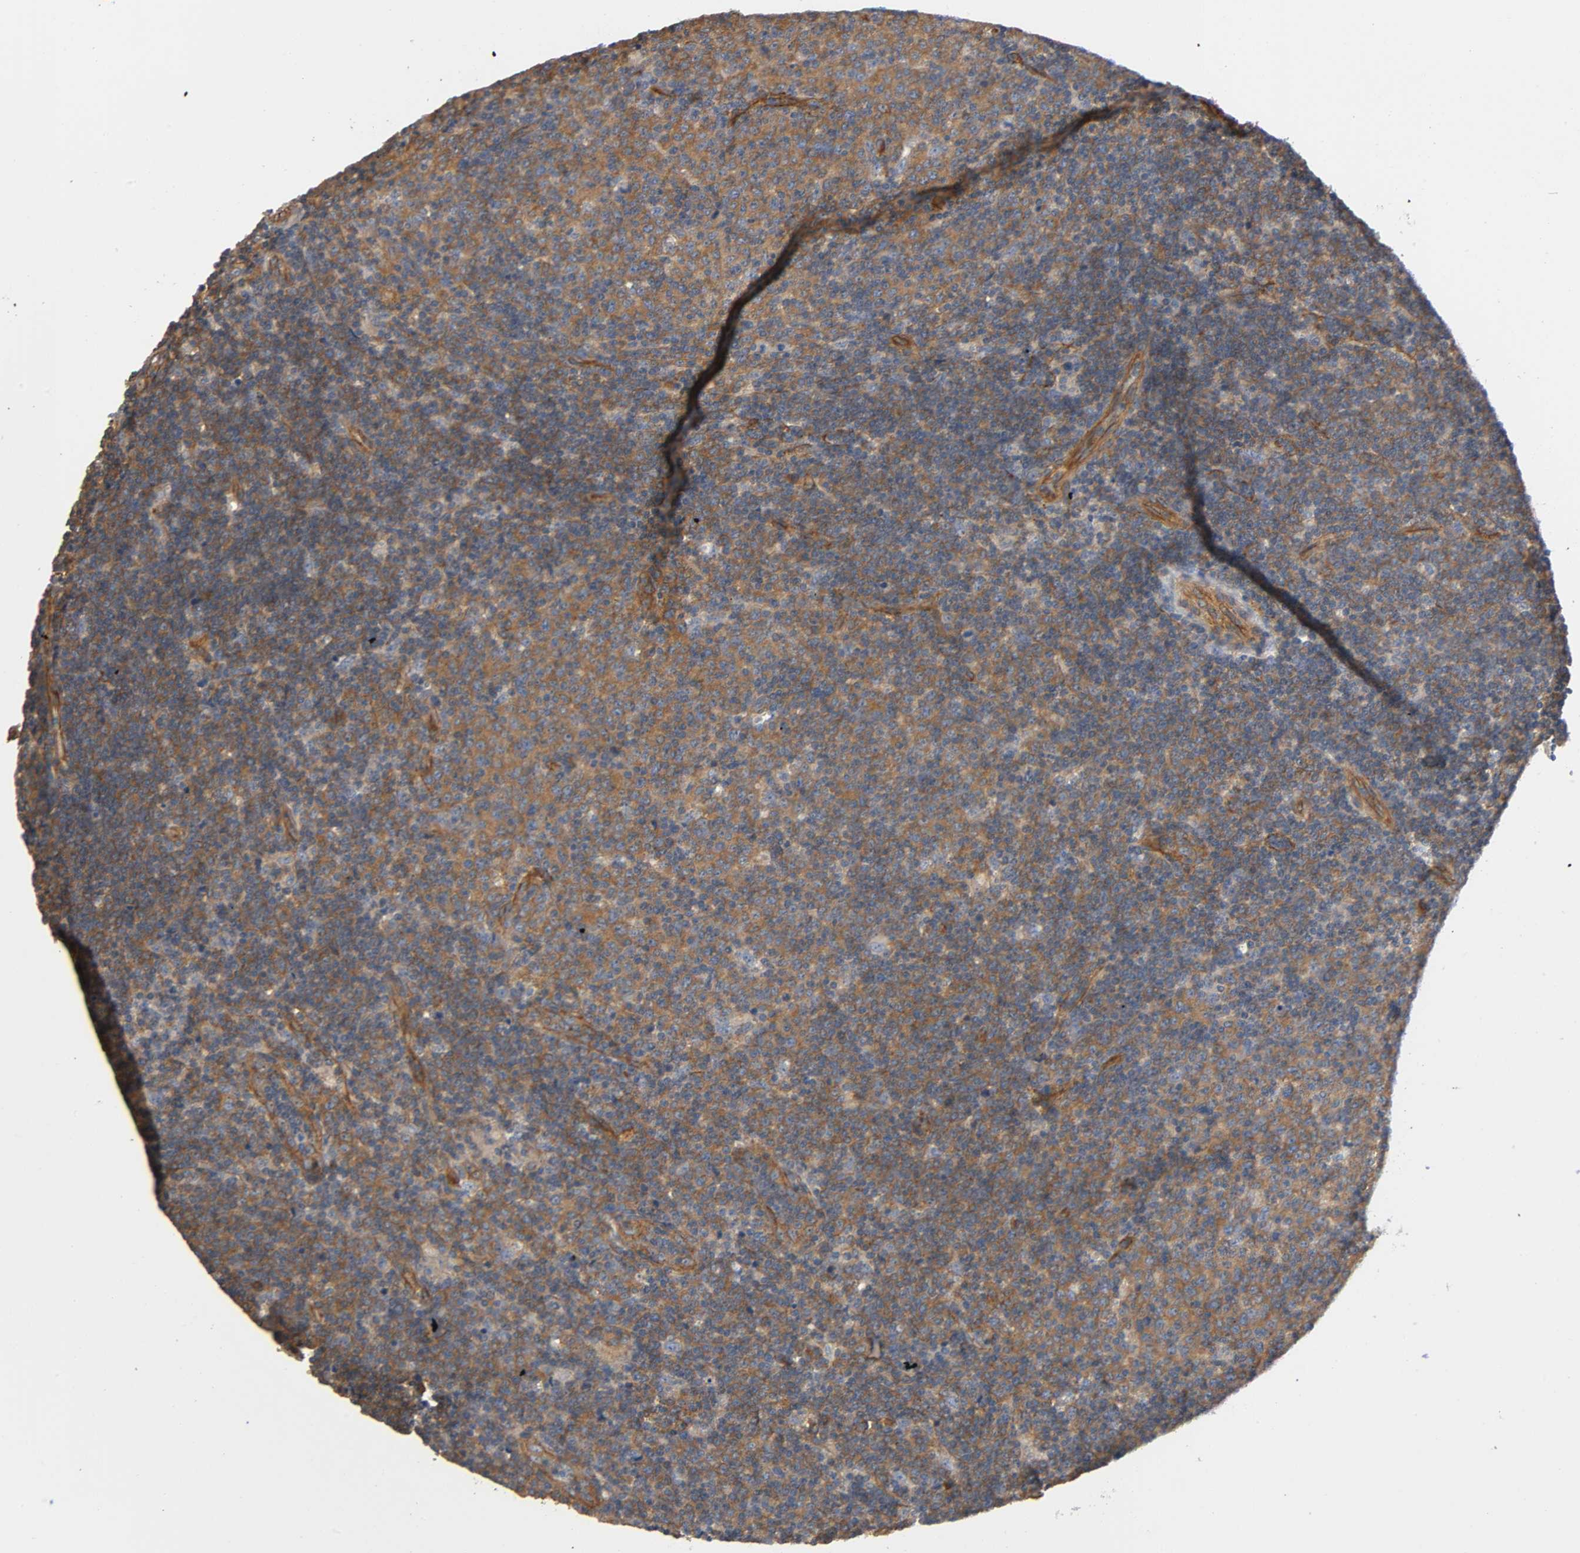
{"staining": {"intensity": "moderate", "quantity": ">75%", "location": "cytoplasmic/membranous"}, "tissue": "lymphoma", "cell_type": "Tumor cells", "image_type": "cancer", "snomed": [{"axis": "morphology", "description": "Malignant lymphoma, non-Hodgkin's type, Low grade"}, {"axis": "topography", "description": "Lymph node"}], "caption": "IHC of human lymphoma shows medium levels of moderate cytoplasmic/membranous positivity in approximately >75% of tumor cells.", "gene": "MARS1", "patient": {"sex": "male", "age": 70}}